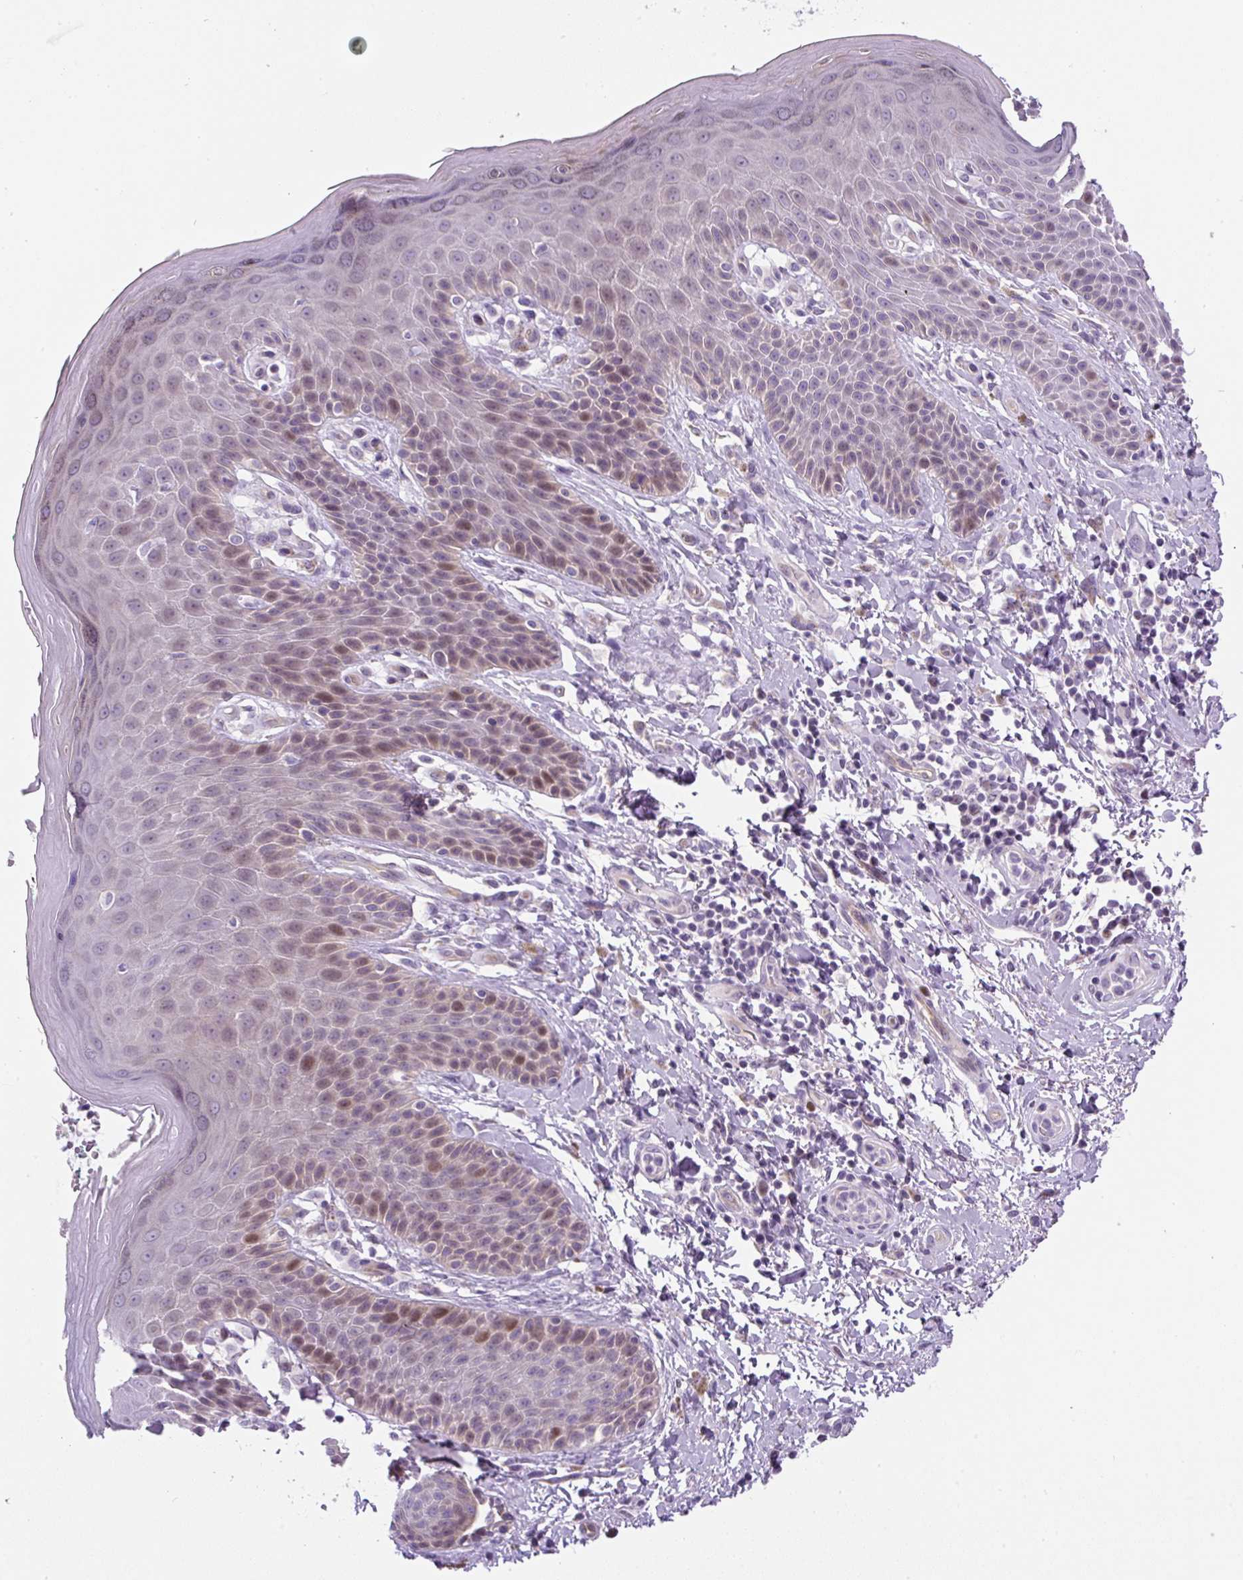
{"staining": {"intensity": "moderate", "quantity": "25%-75%", "location": "nuclear"}, "tissue": "skin", "cell_type": "Epidermal cells", "image_type": "normal", "snomed": [{"axis": "morphology", "description": "Normal tissue, NOS"}, {"axis": "topography", "description": "Peripheral nerve tissue"}], "caption": "Protein expression analysis of normal skin demonstrates moderate nuclear staining in about 25%-75% of epidermal cells.", "gene": "ADAMTS19", "patient": {"sex": "male", "age": 51}}